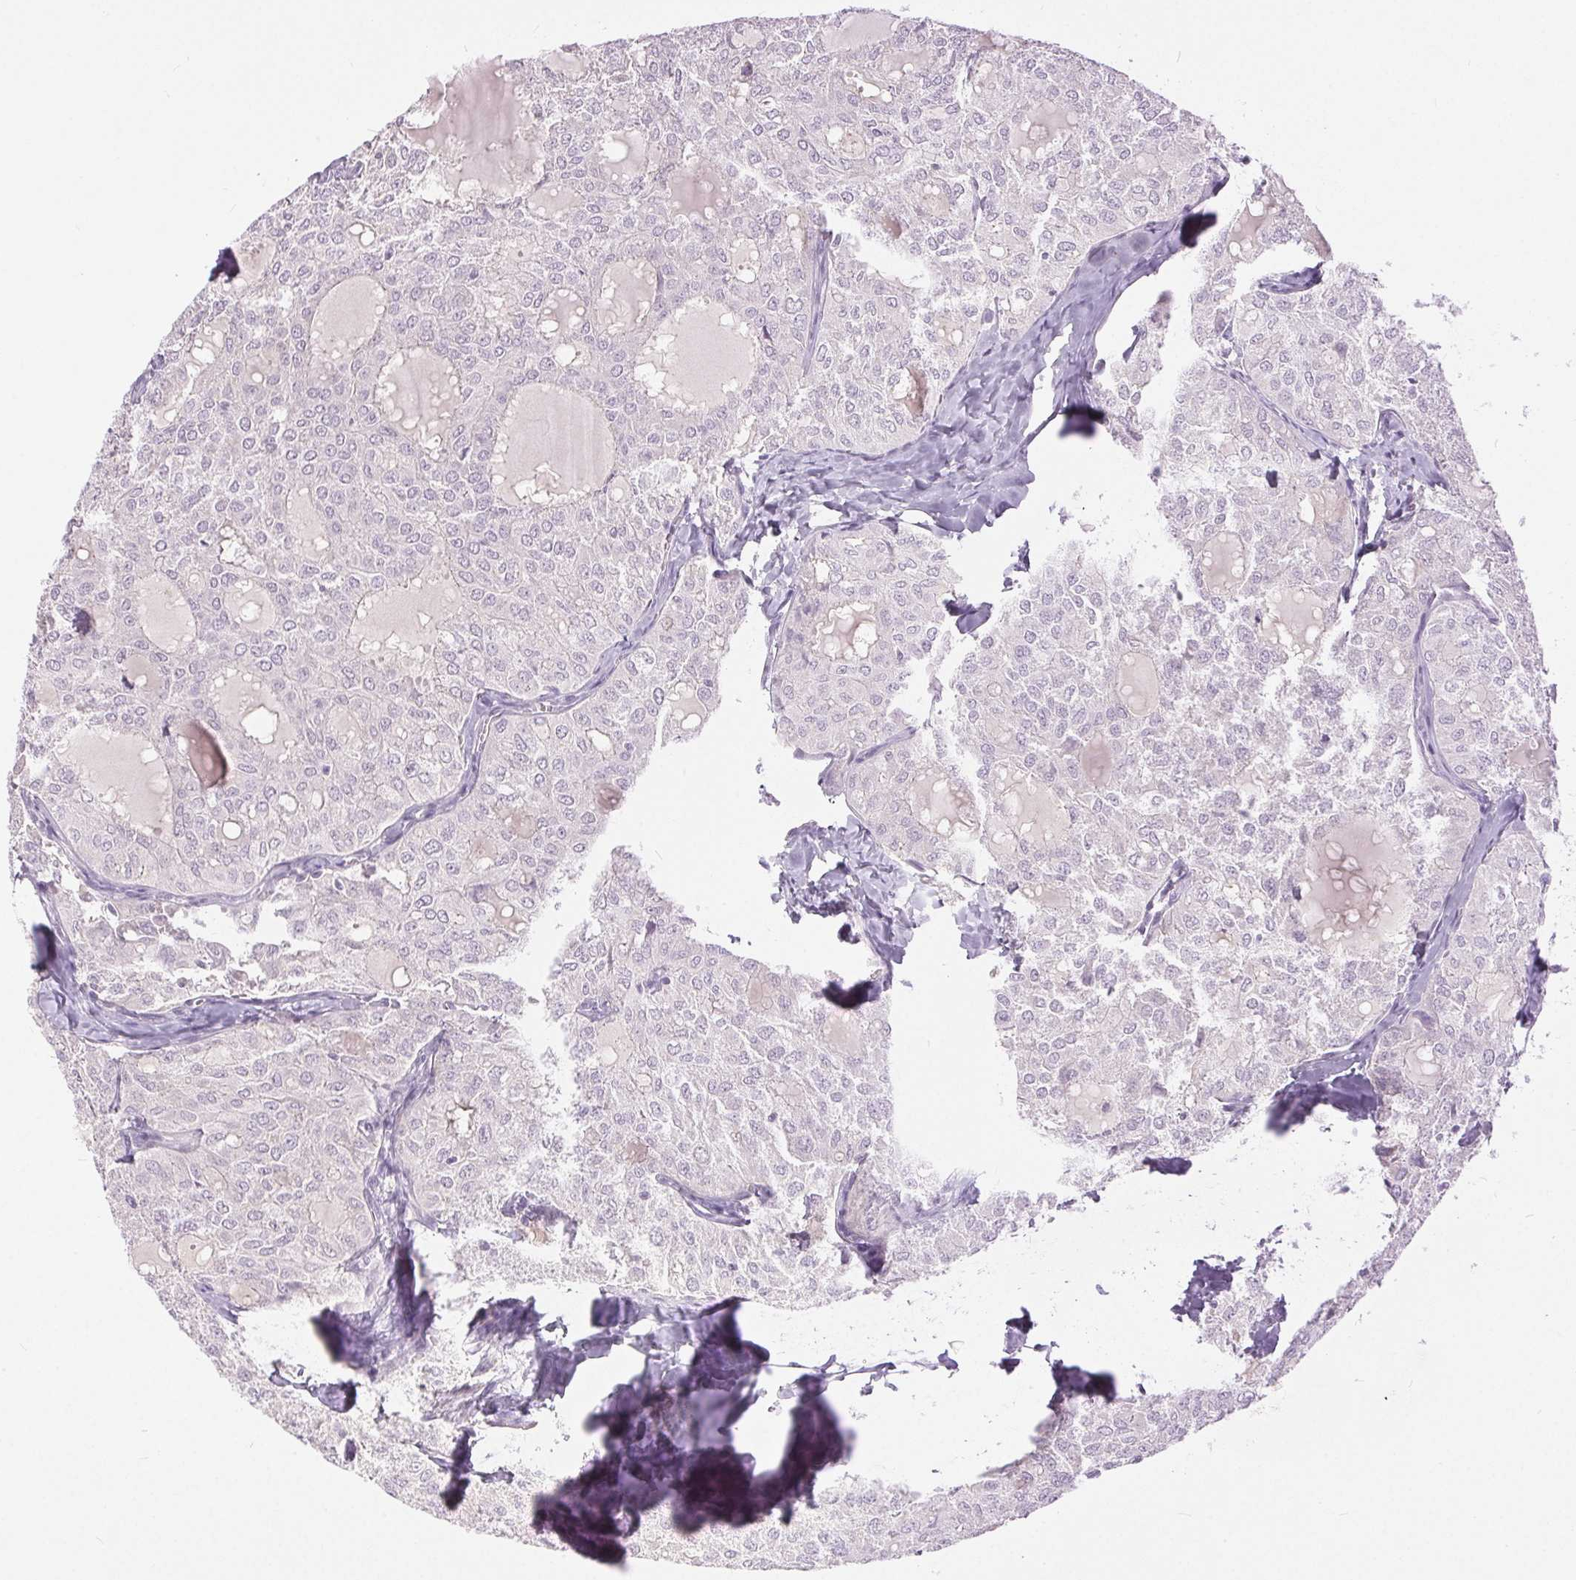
{"staining": {"intensity": "negative", "quantity": "none", "location": "none"}, "tissue": "thyroid cancer", "cell_type": "Tumor cells", "image_type": "cancer", "snomed": [{"axis": "morphology", "description": "Follicular adenoma carcinoma, NOS"}, {"axis": "topography", "description": "Thyroid gland"}], "caption": "Immunohistochemistry histopathology image of neoplastic tissue: follicular adenoma carcinoma (thyroid) stained with DAB demonstrates no significant protein expression in tumor cells.", "gene": "DSG3", "patient": {"sex": "male", "age": 75}}